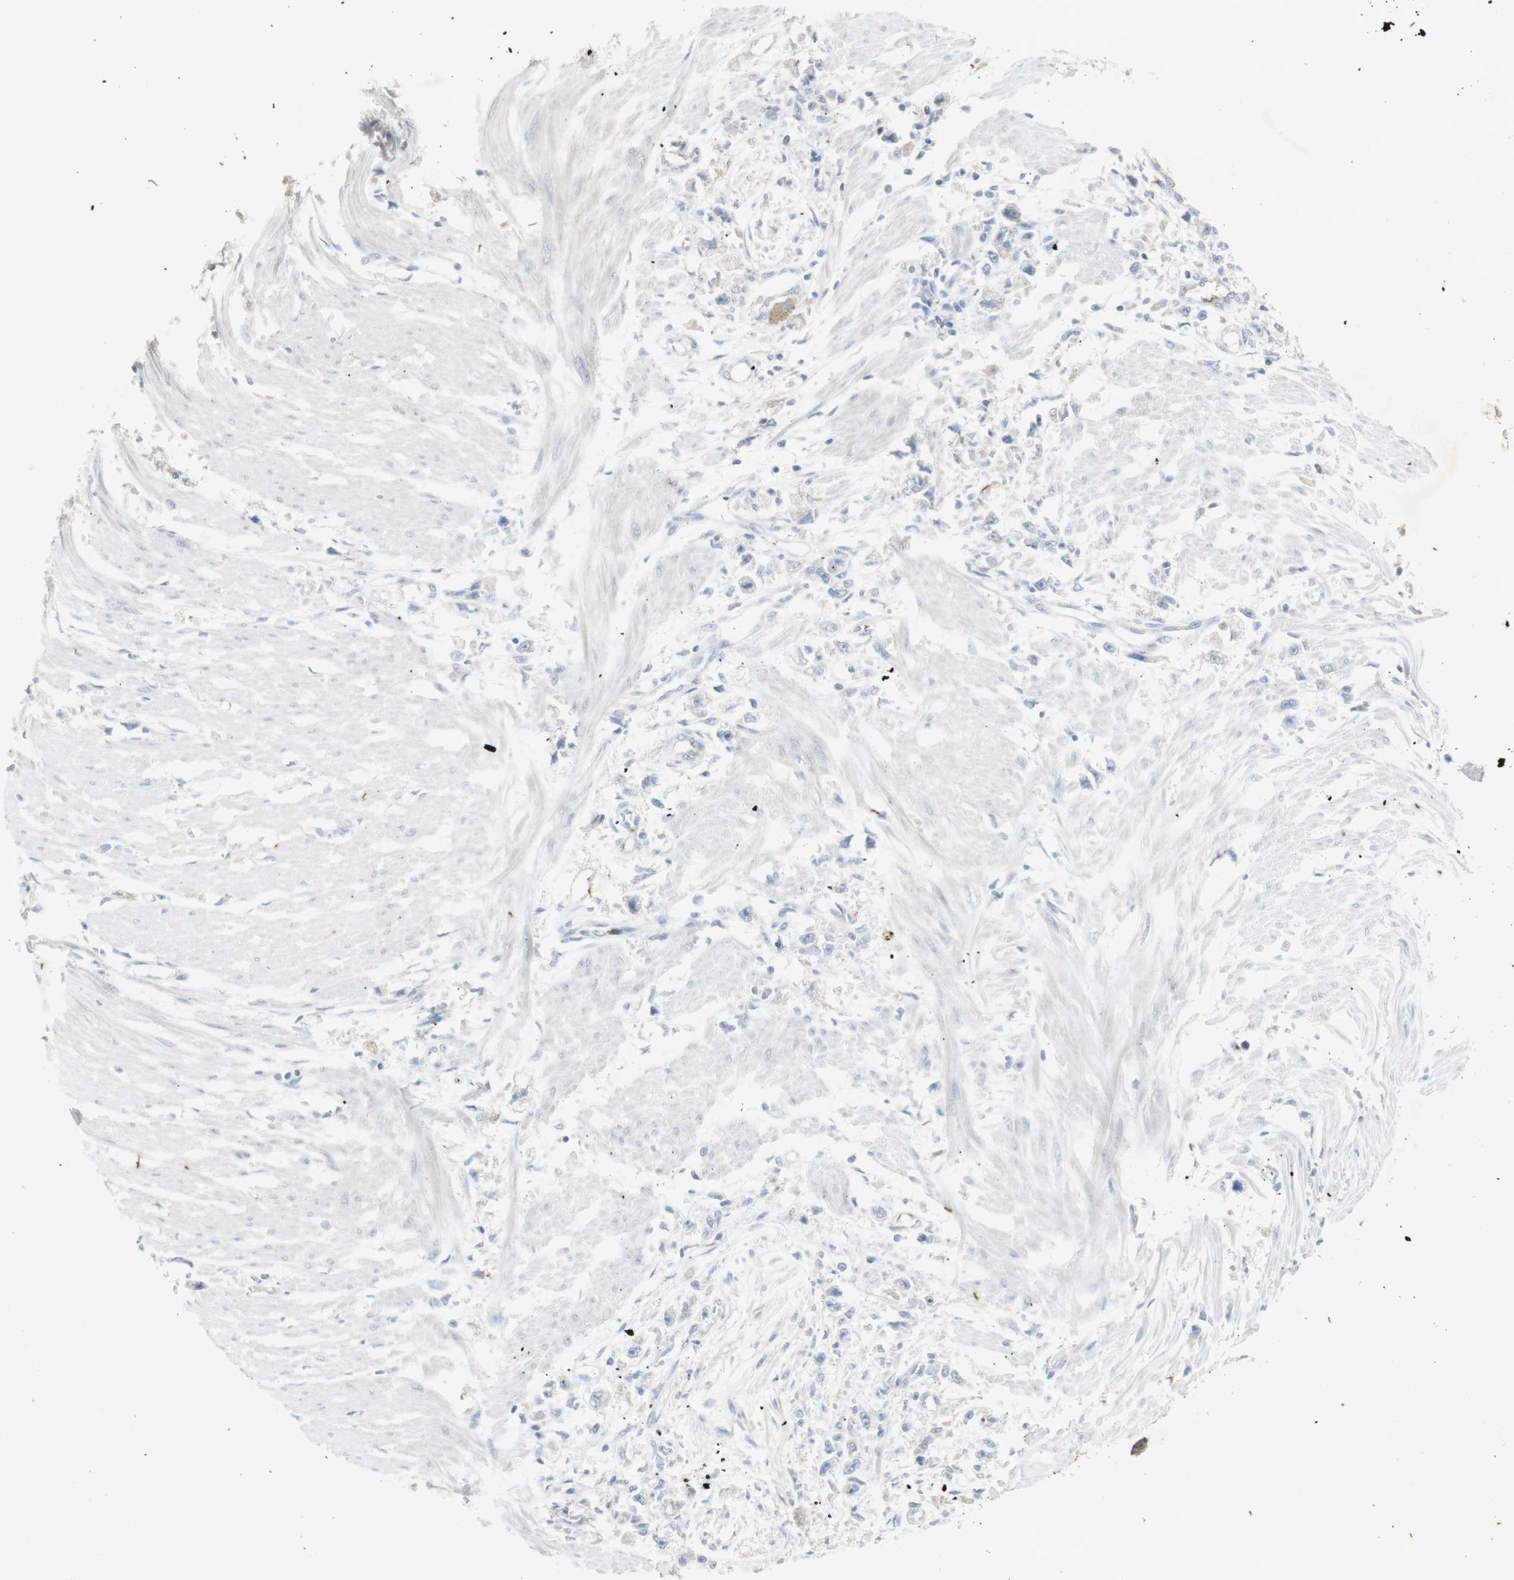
{"staining": {"intensity": "negative", "quantity": "none", "location": "none"}, "tissue": "stomach cancer", "cell_type": "Tumor cells", "image_type": "cancer", "snomed": [{"axis": "morphology", "description": "Adenocarcinoma, NOS"}, {"axis": "topography", "description": "Stomach"}], "caption": "This is an immunohistochemistry photomicrograph of human stomach cancer. There is no expression in tumor cells.", "gene": "INS", "patient": {"sex": "female", "age": 59}}